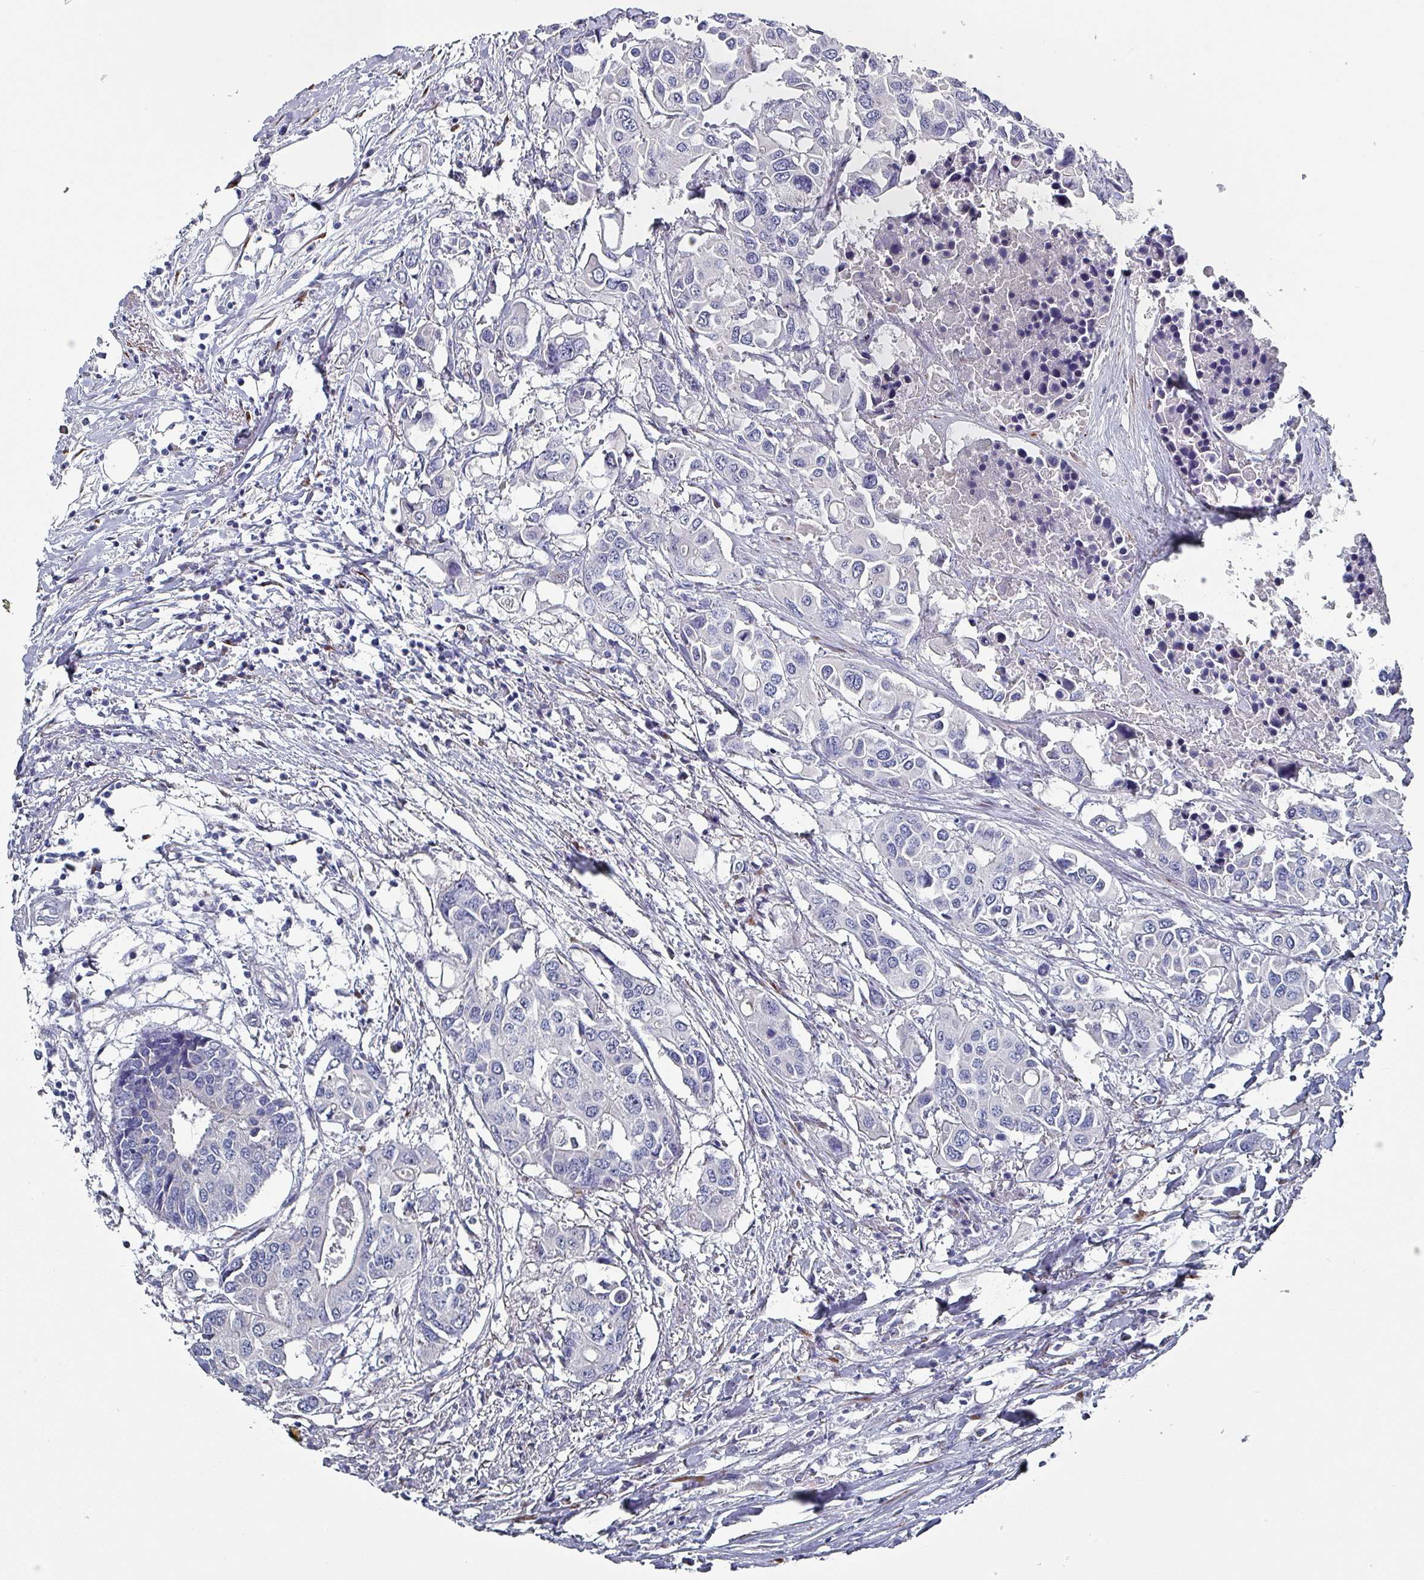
{"staining": {"intensity": "negative", "quantity": "none", "location": "none"}, "tissue": "colorectal cancer", "cell_type": "Tumor cells", "image_type": "cancer", "snomed": [{"axis": "morphology", "description": "Adenocarcinoma, NOS"}, {"axis": "topography", "description": "Colon"}], "caption": "Photomicrograph shows no protein staining in tumor cells of colorectal adenocarcinoma tissue.", "gene": "DRD5", "patient": {"sex": "male", "age": 77}}